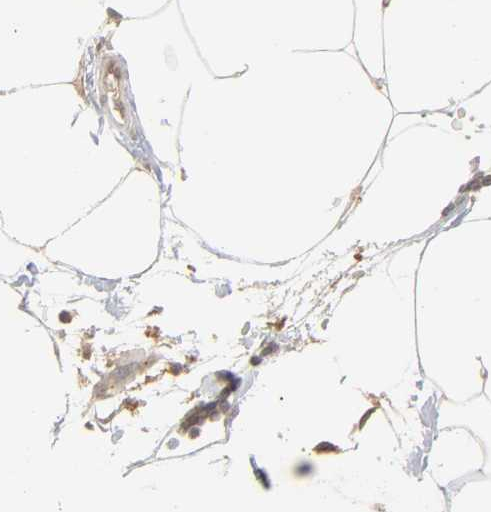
{"staining": {"intensity": "negative", "quantity": "none", "location": "none"}, "tissue": "adipose tissue", "cell_type": "Adipocytes", "image_type": "normal", "snomed": [{"axis": "morphology", "description": "Normal tissue, NOS"}, {"axis": "morphology", "description": "Adenocarcinoma, NOS"}, {"axis": "topography", "description": "Colon"}, {"axis": "topography", "description": "Peripheral nerve tissue"}], "caption": "Immunohistochemistry (IHC) histopathology image of benign adipose tissue: human adipose tissue stained with DAB (3,3'-diaminobenzidine) shows no significant protein positivity in adipocytes. The staining is performed using DAB (3,3'-diaminobenzidine) brown chromogen with nuclei counter-stained in using hematoxylin.", "gene": "SCFD1", "patient": {"sex": "male", "age": 14}}